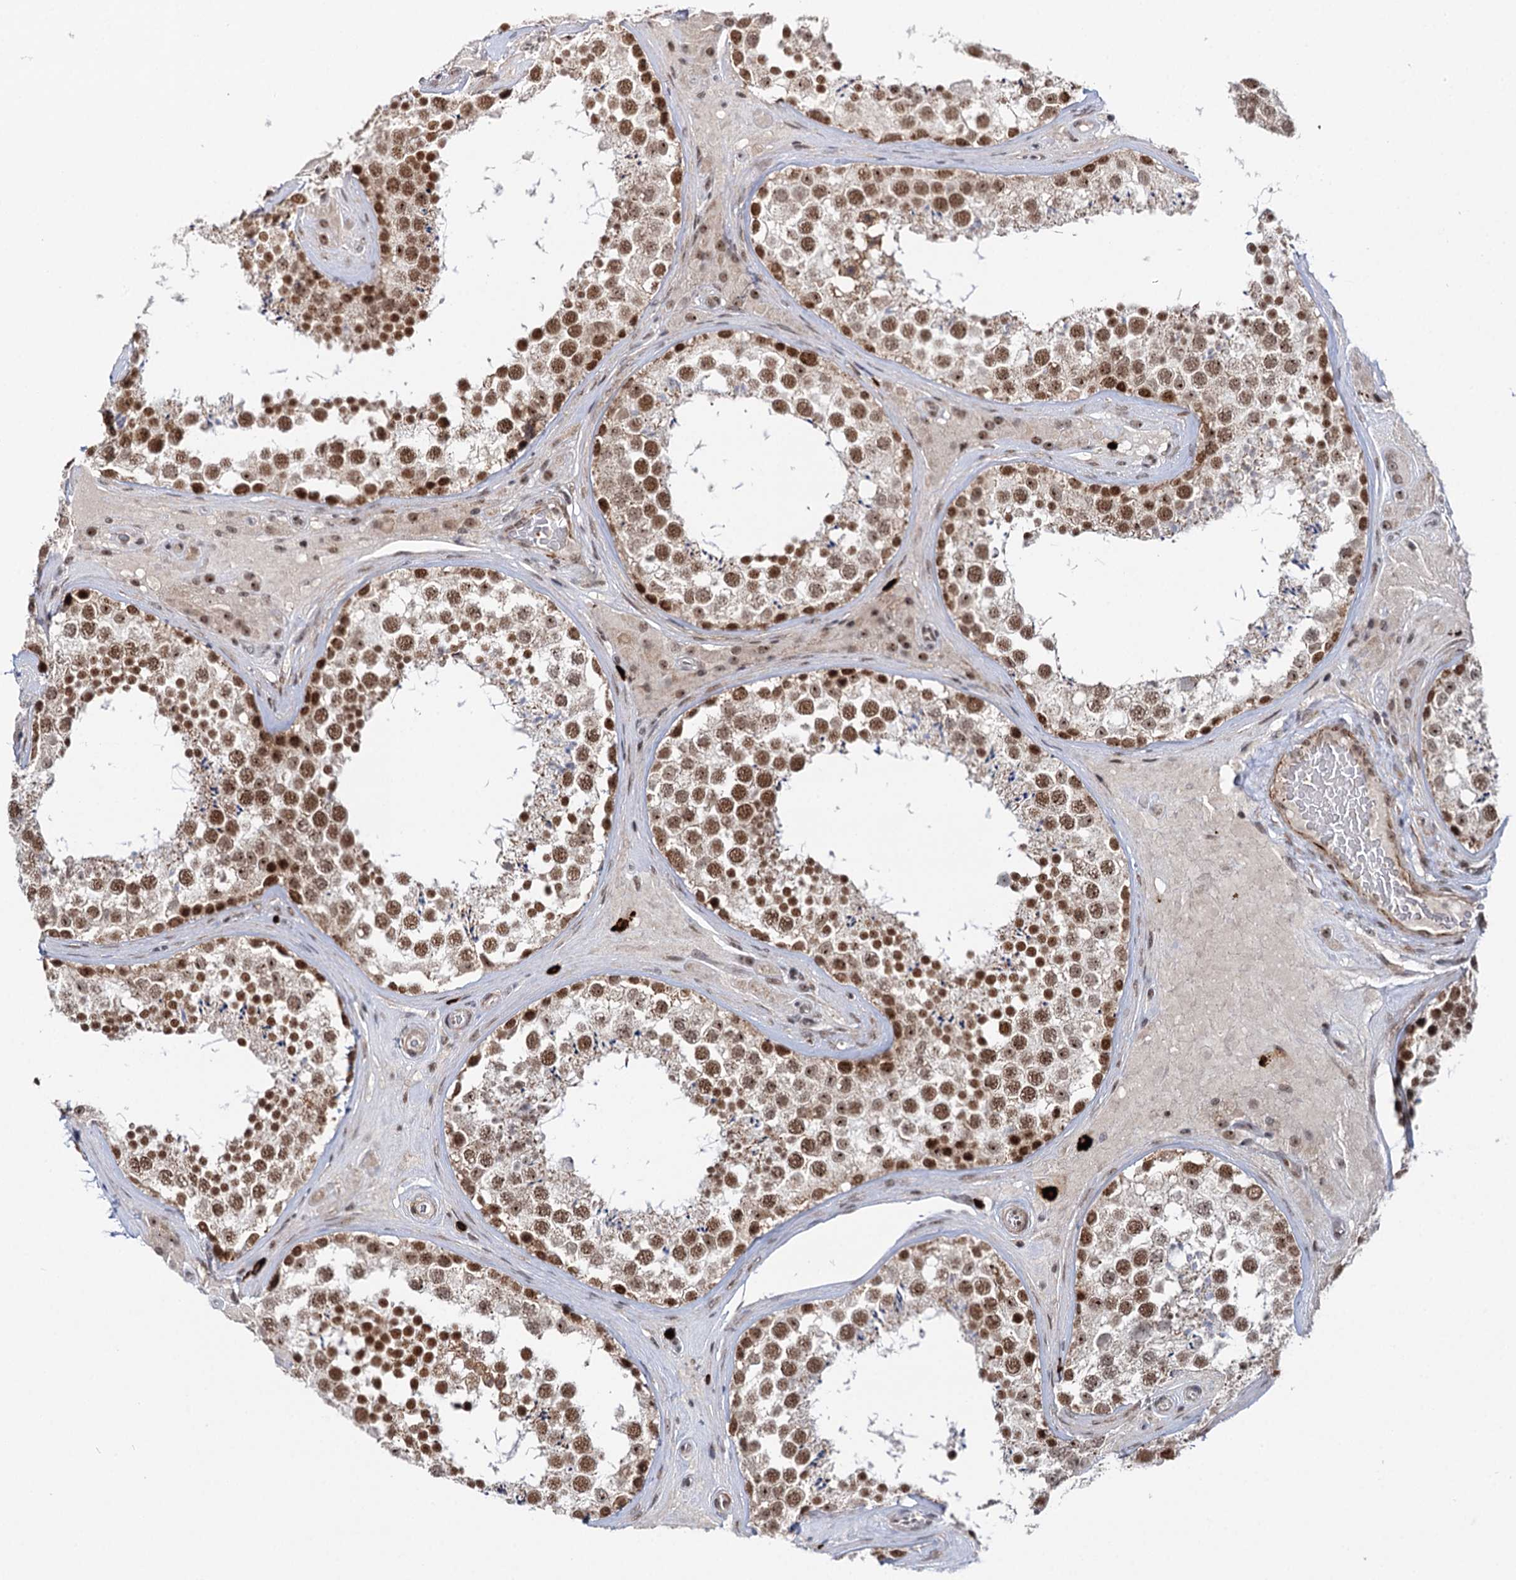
{"staining": {"intensity": "strong", "quantity": ">75%", "location": "nuclear"}, "tissue": "testis", "cell_type": "Cells in seminiferous ducts", "image_type": "normal", "snomed": [{"axis": "morphology", "description": "Normal tissue, NOS"}, {"axis": "topography", "description": "Testis"}], "caption": "IHC micrograph of normal testis: testis stained using immunohistochemistry (IHC) exhibits high levels of strong protein expression localized specifically in the nuclear of cells in seminiferous ducts, appearing as a nuclear brown color.", "gene": "BUD13", "patient": {"sex": "male", "age": 46}}